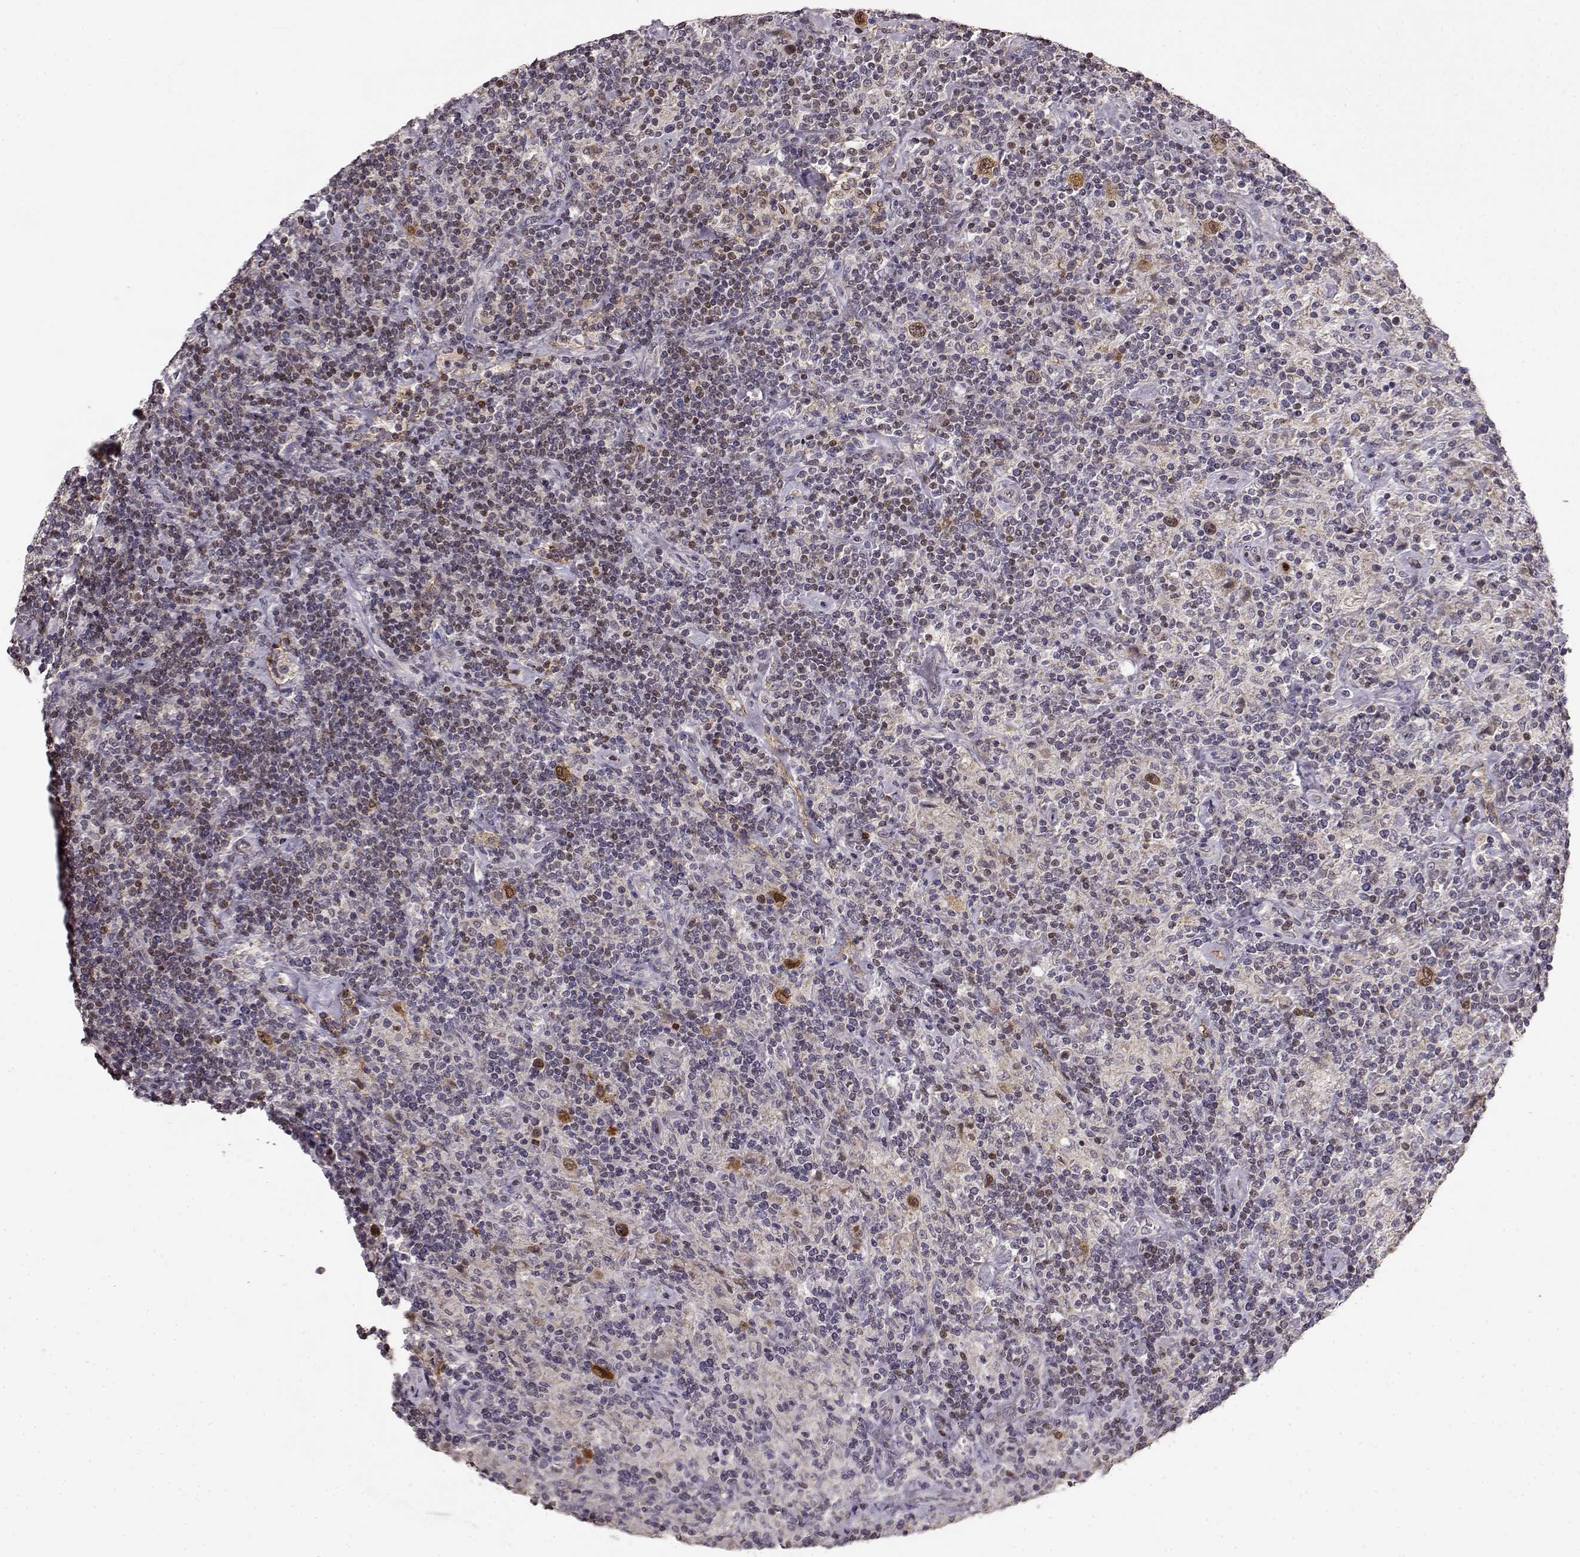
{"staining": {"intensity": "moderate", "quantity": ">75%", "location": "cytoplasmic/membranous"}, "tissue": "lymphoma", "cell_type": "Tumor cells", "image_type": "cancer", "snomed": [{"axis": "morphology", "description": "Hodgkin's disease, NOS"}, {"axis": "topography", "description": "Lymph node"}], "caption": "About >75% of tumor cells in lymphoma reveal moderate cytoplasmic/membranous protein staining as visualized by brown immunohistochemical staining.", "gene": "BACH2", "patient": {"sex": "male", "age": 70}}